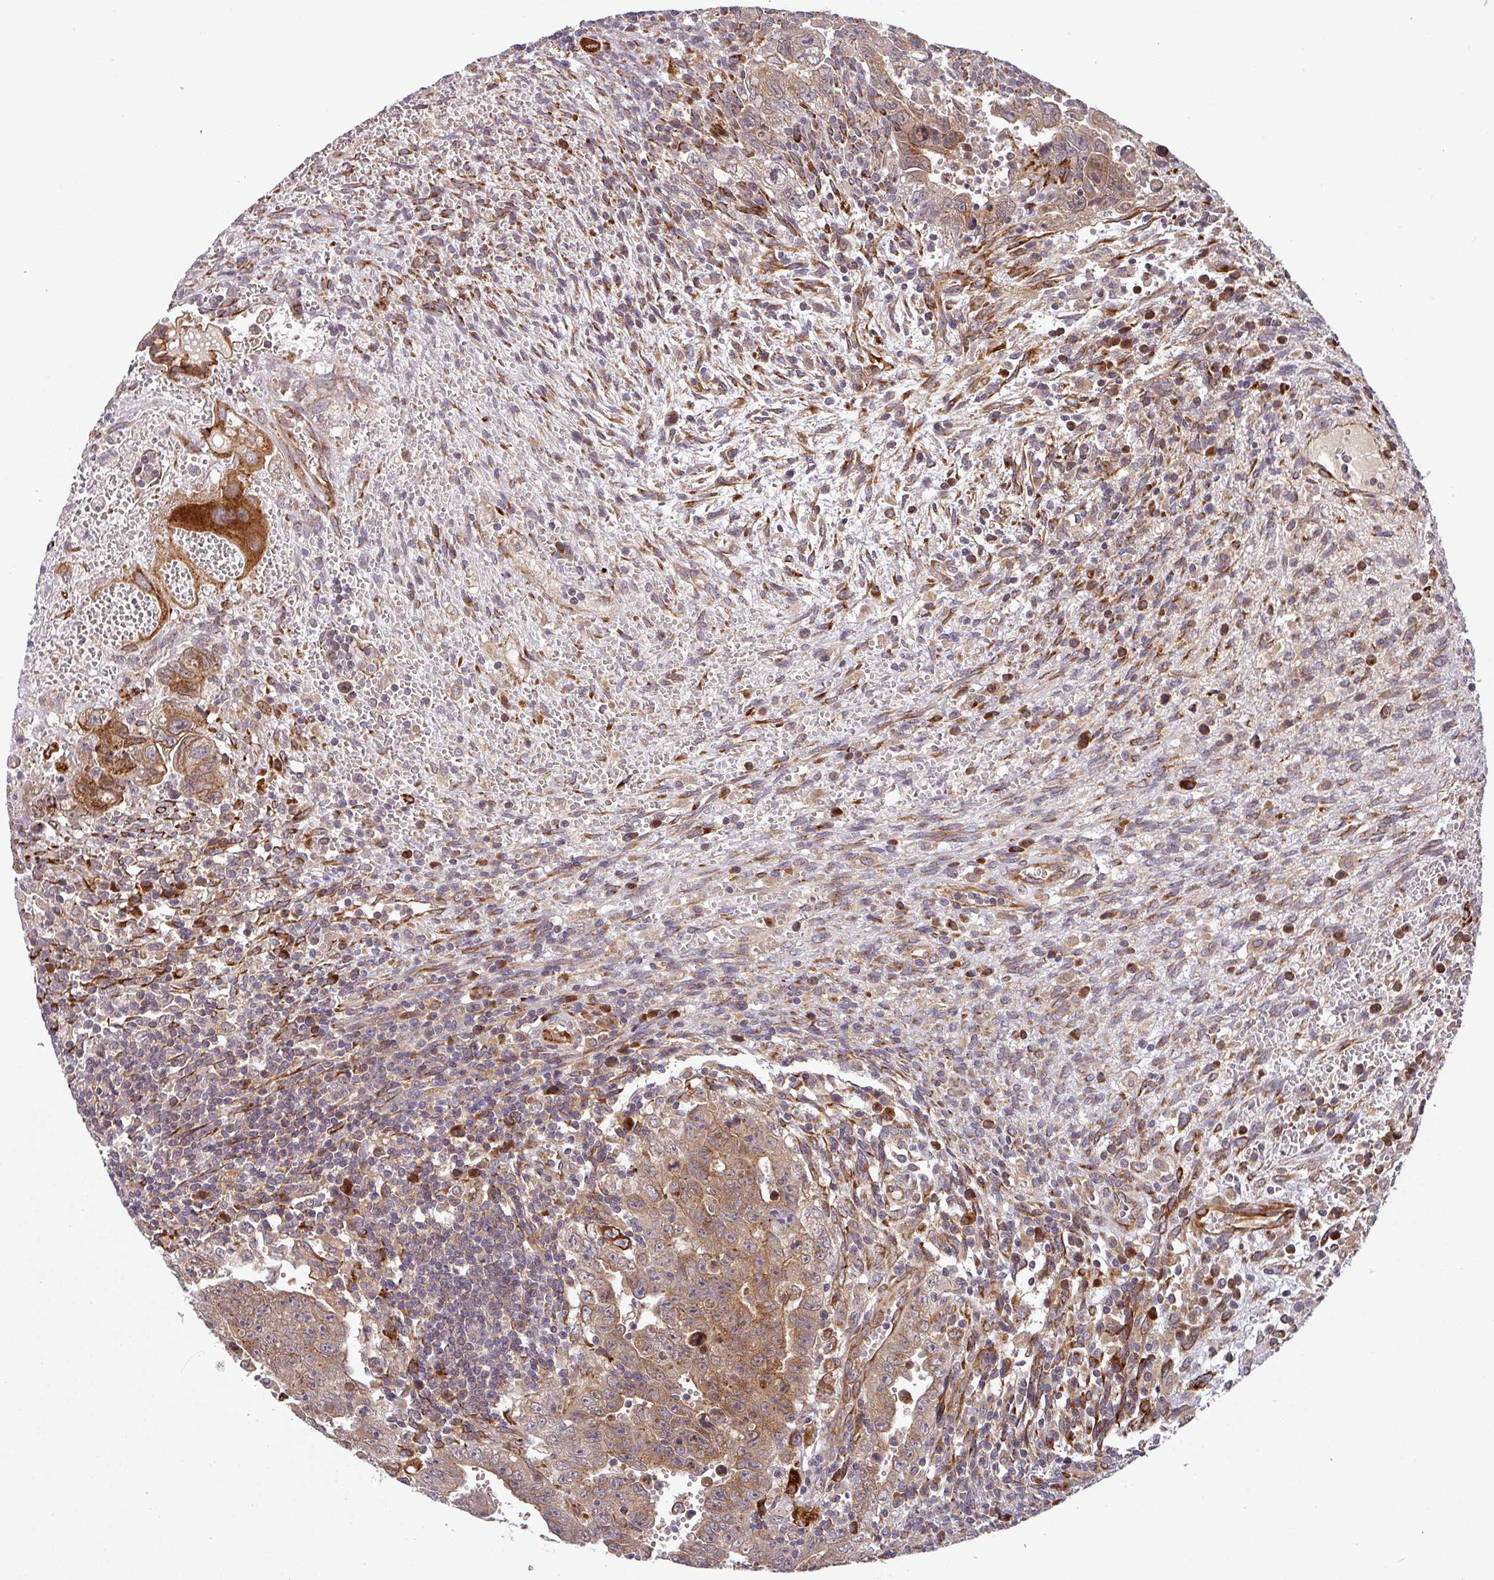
{"staining": {"intensity": "moderate", "quantity": ">75%", "location": "cytoplasmic/membranous"}, "tissue": "testis cancer", "cell_type": "Tumor cells", "image_type": "cancer", "snomed": [{"axis": "morphology", "description": "Carcinoma, Embryonal, NOS"}, {"axis": "topography", "description": "Testis"}], "caption": "Human testis cancer stained with a protein marker exhibits moderate staining in tumor cells.", "gene": "ART1", "patient": {"sex": "male", "age": 28}}